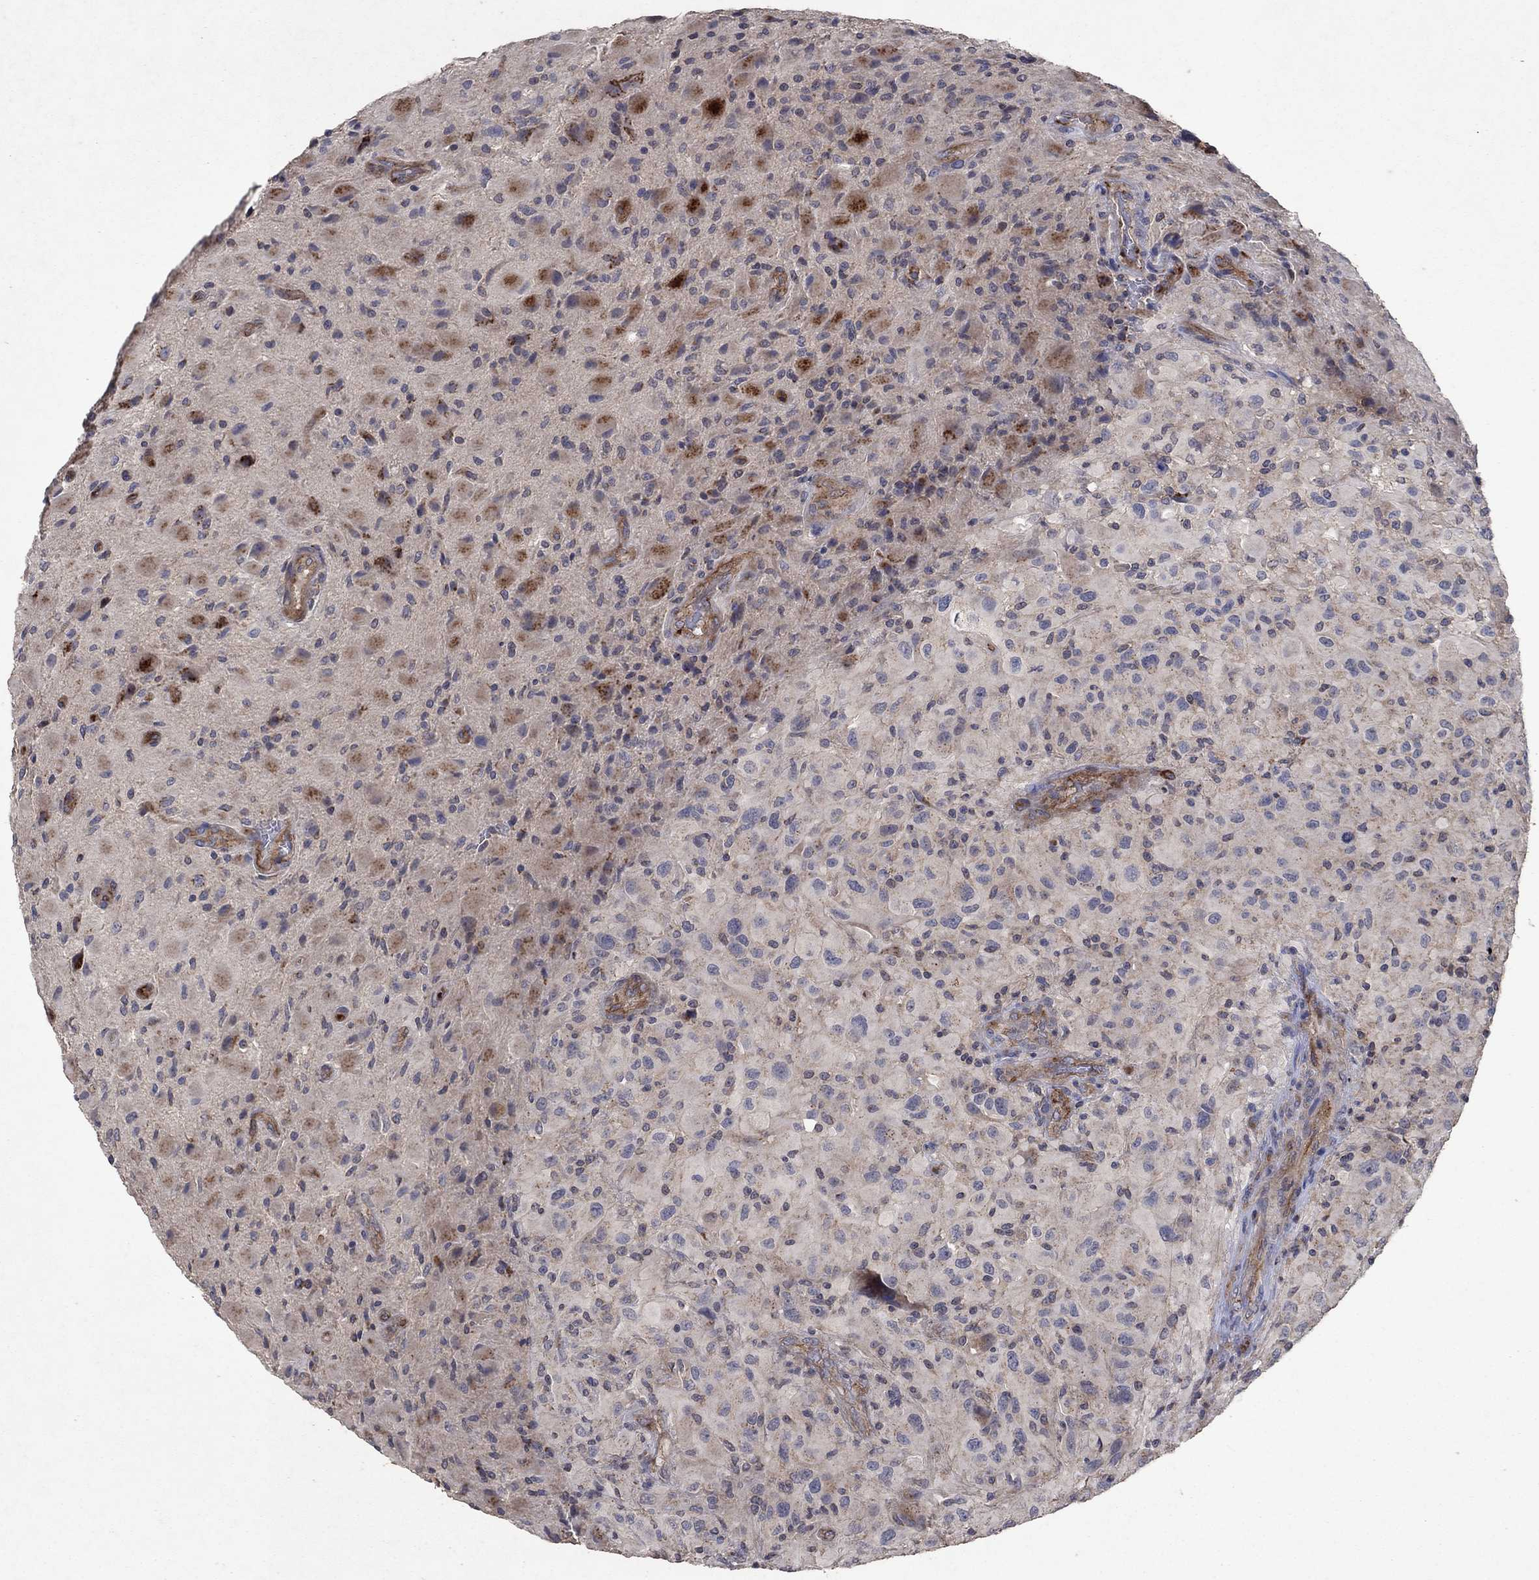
{"staining": {"intensity": "strong", "quantity": "<25%", "location": "cytoplasmic/membranous"}, "tissue": "glioma", "cell_type": "Tumor cells", "image_type": "cancer", "snomed": [{"axis": "morphology", "description": "Glioma, malignant, High grade"}, {"axis": "topography", "description": "Cerebral cortex"}], "caption": "This micrograph displays IHC staining of high-grade glioma (malignant), with medium strong cytoplasmic/membranous expression in about <25% of tumor cells.", "gene": "FRG1", "patient": {"sex": "male", "age": 35}}